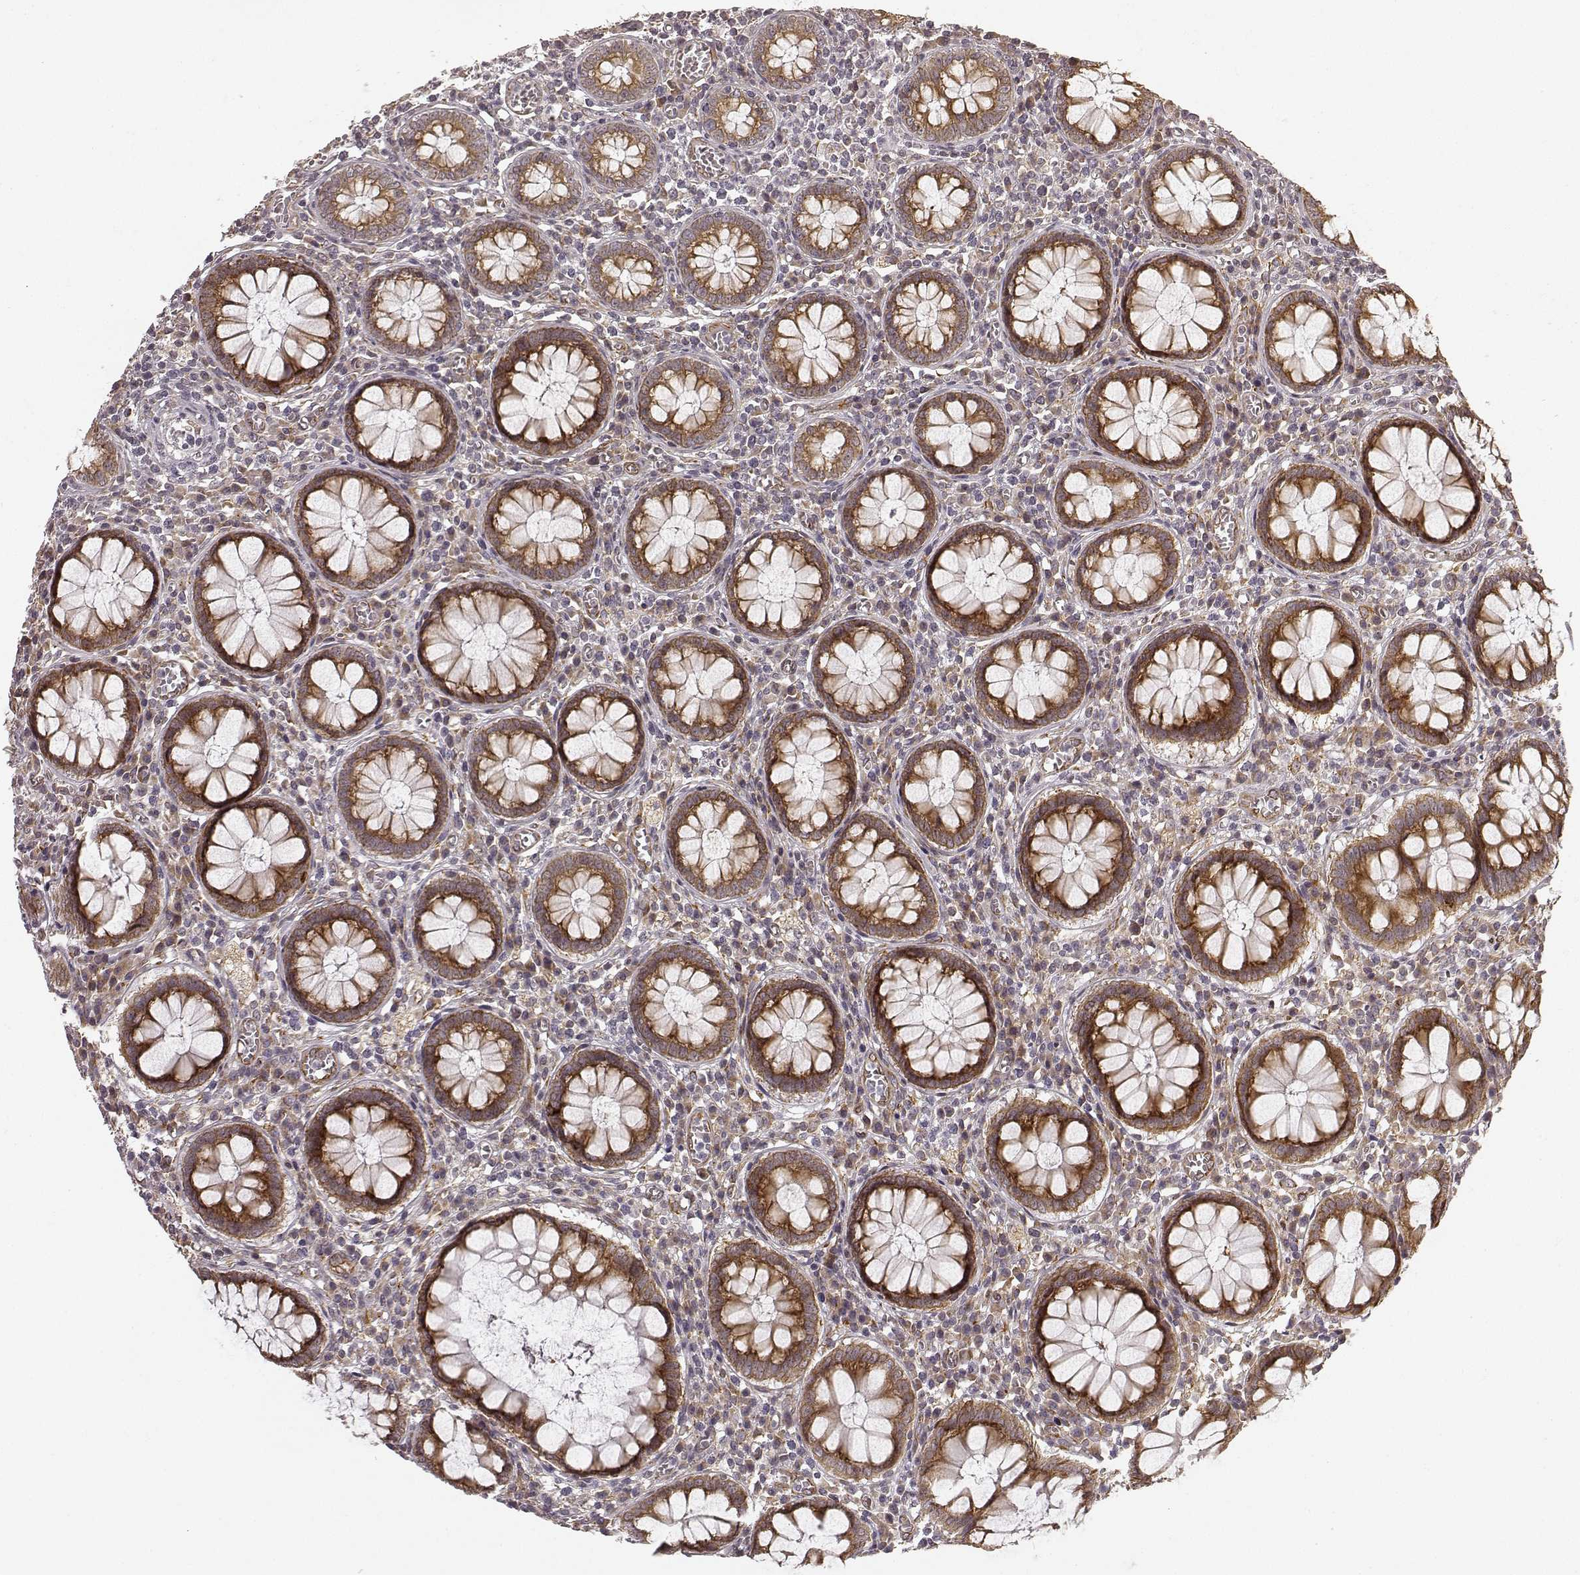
{"staining": {"intensity": "moderate", "quantity": ">75%", "location": "cytoplasmic/membranous"}, "tissue": "colorectal cancer", "cell_type": "Tumor cells", "image_type": "cancer", "snomed": [{"axis": "morphology", "description": "Normal tissue, NOS"}, {"axis": "morphology", "description": "Adenocarcinoma, NOS"}, {"axis": "topography", "description": "Colon"}], "caption": "Tumor cells demonstrate medium levels of moderate cytoplasmic/membranous positivity in about >75% of cells in human adenocarcinoma (colorectal).", "gene": "TMEM14A", "patient": {"sex": "male", "age": 65}}